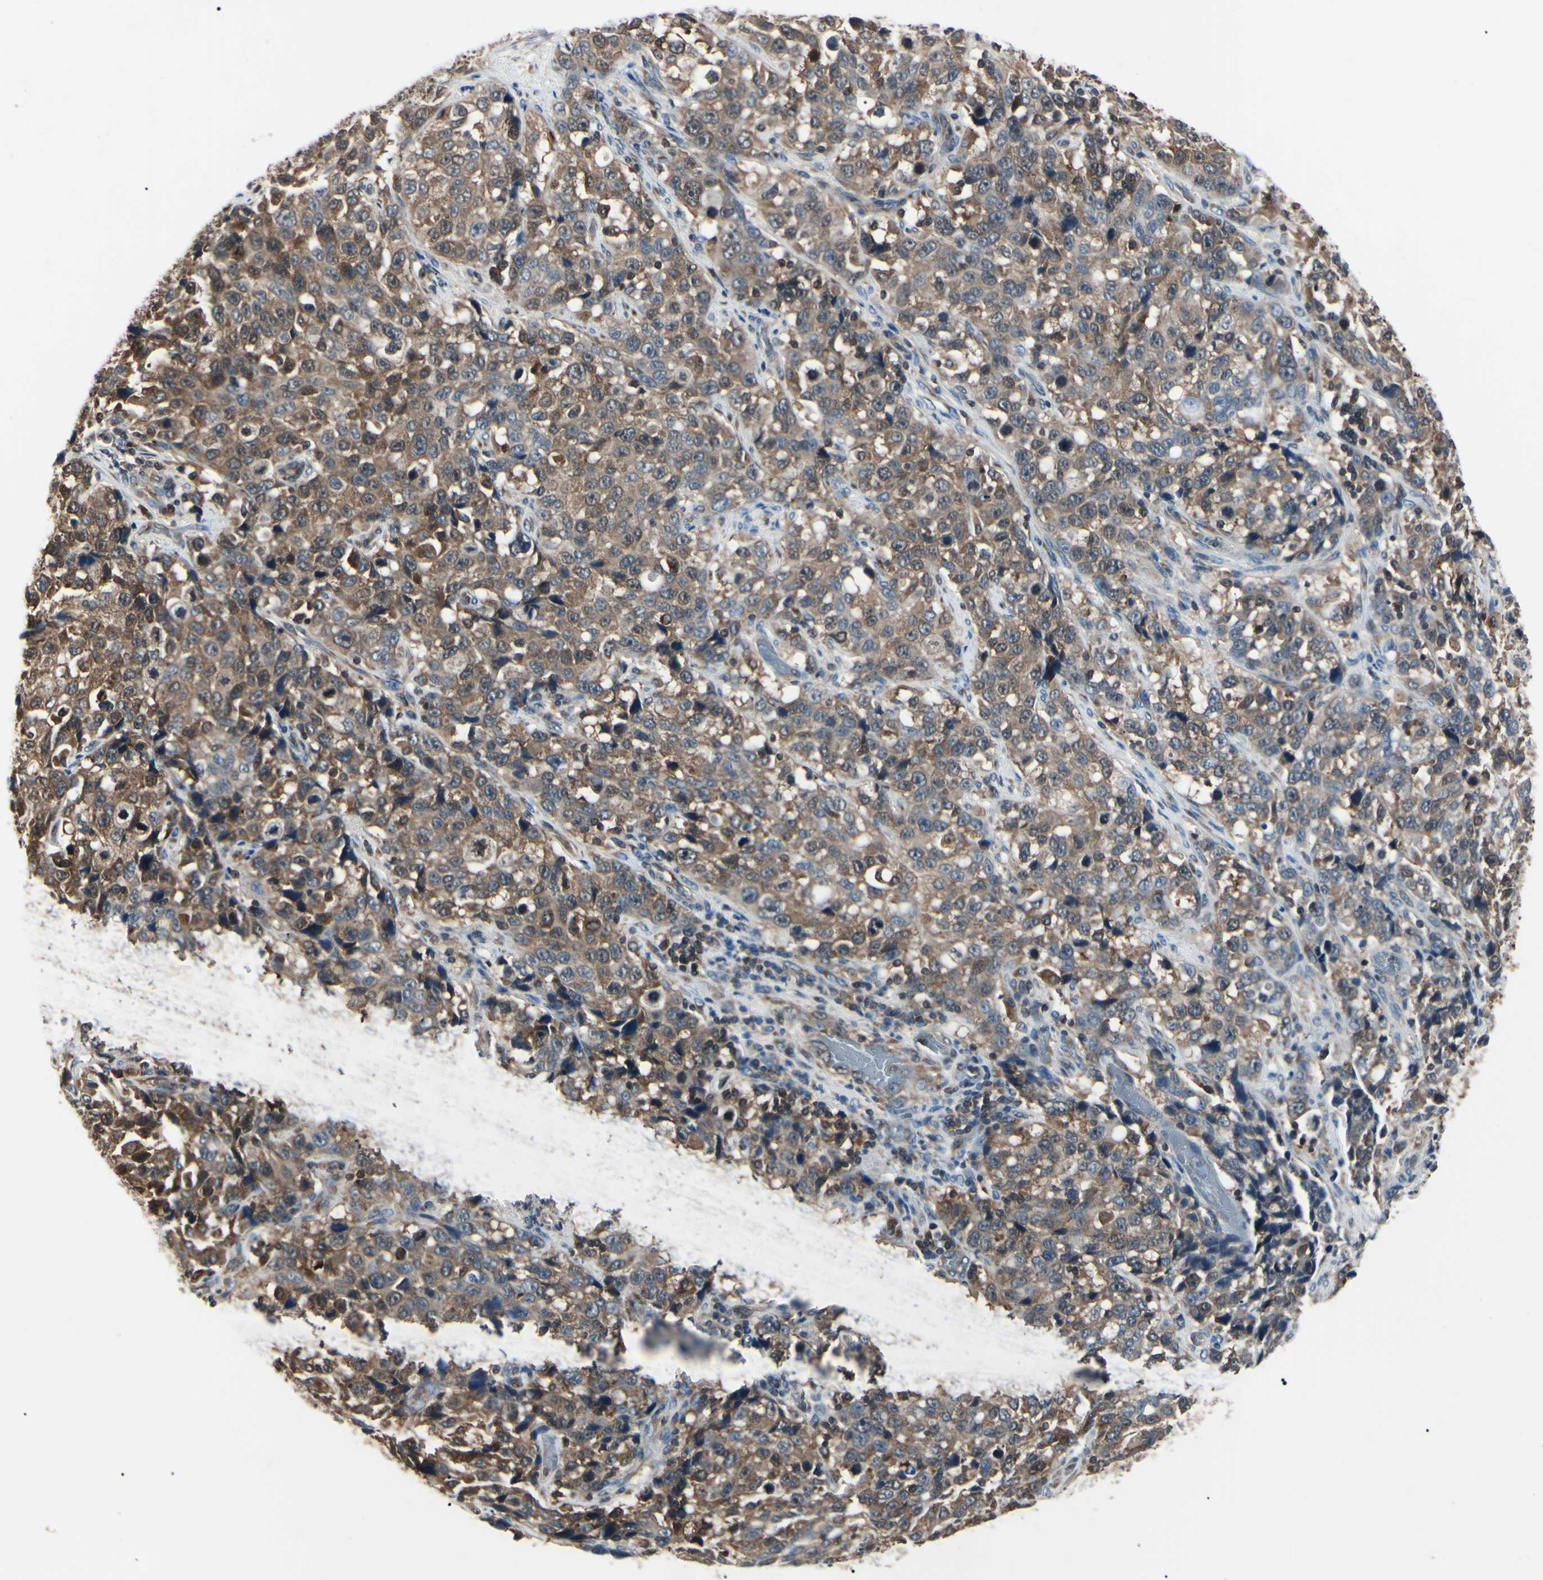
{"staining": {"intensity": "moderate", "quantity": ">75%", "location": "cytoplasmic/membranous"}, "tissue": "stomach cancer", "cell_type": "Tumor cells", "image_type": "cancer", "snomed": [{"axis": "morphology", "description": "Normal tissue, NOS"}, {"axis": "morphology", "description": "Adenocarcinoma, NOS"}, {"axis": "topography", "description": "Stomach"}], "caption": "Immunohistochemical staining of human adenocarcinoma (stomach) exhibits medium levels of moderate cytoplasmic/membranous positivity in about >75% of tumor cells.", "gene": "MAPRE1", "patient": {"sex": "male", "age": 48}}